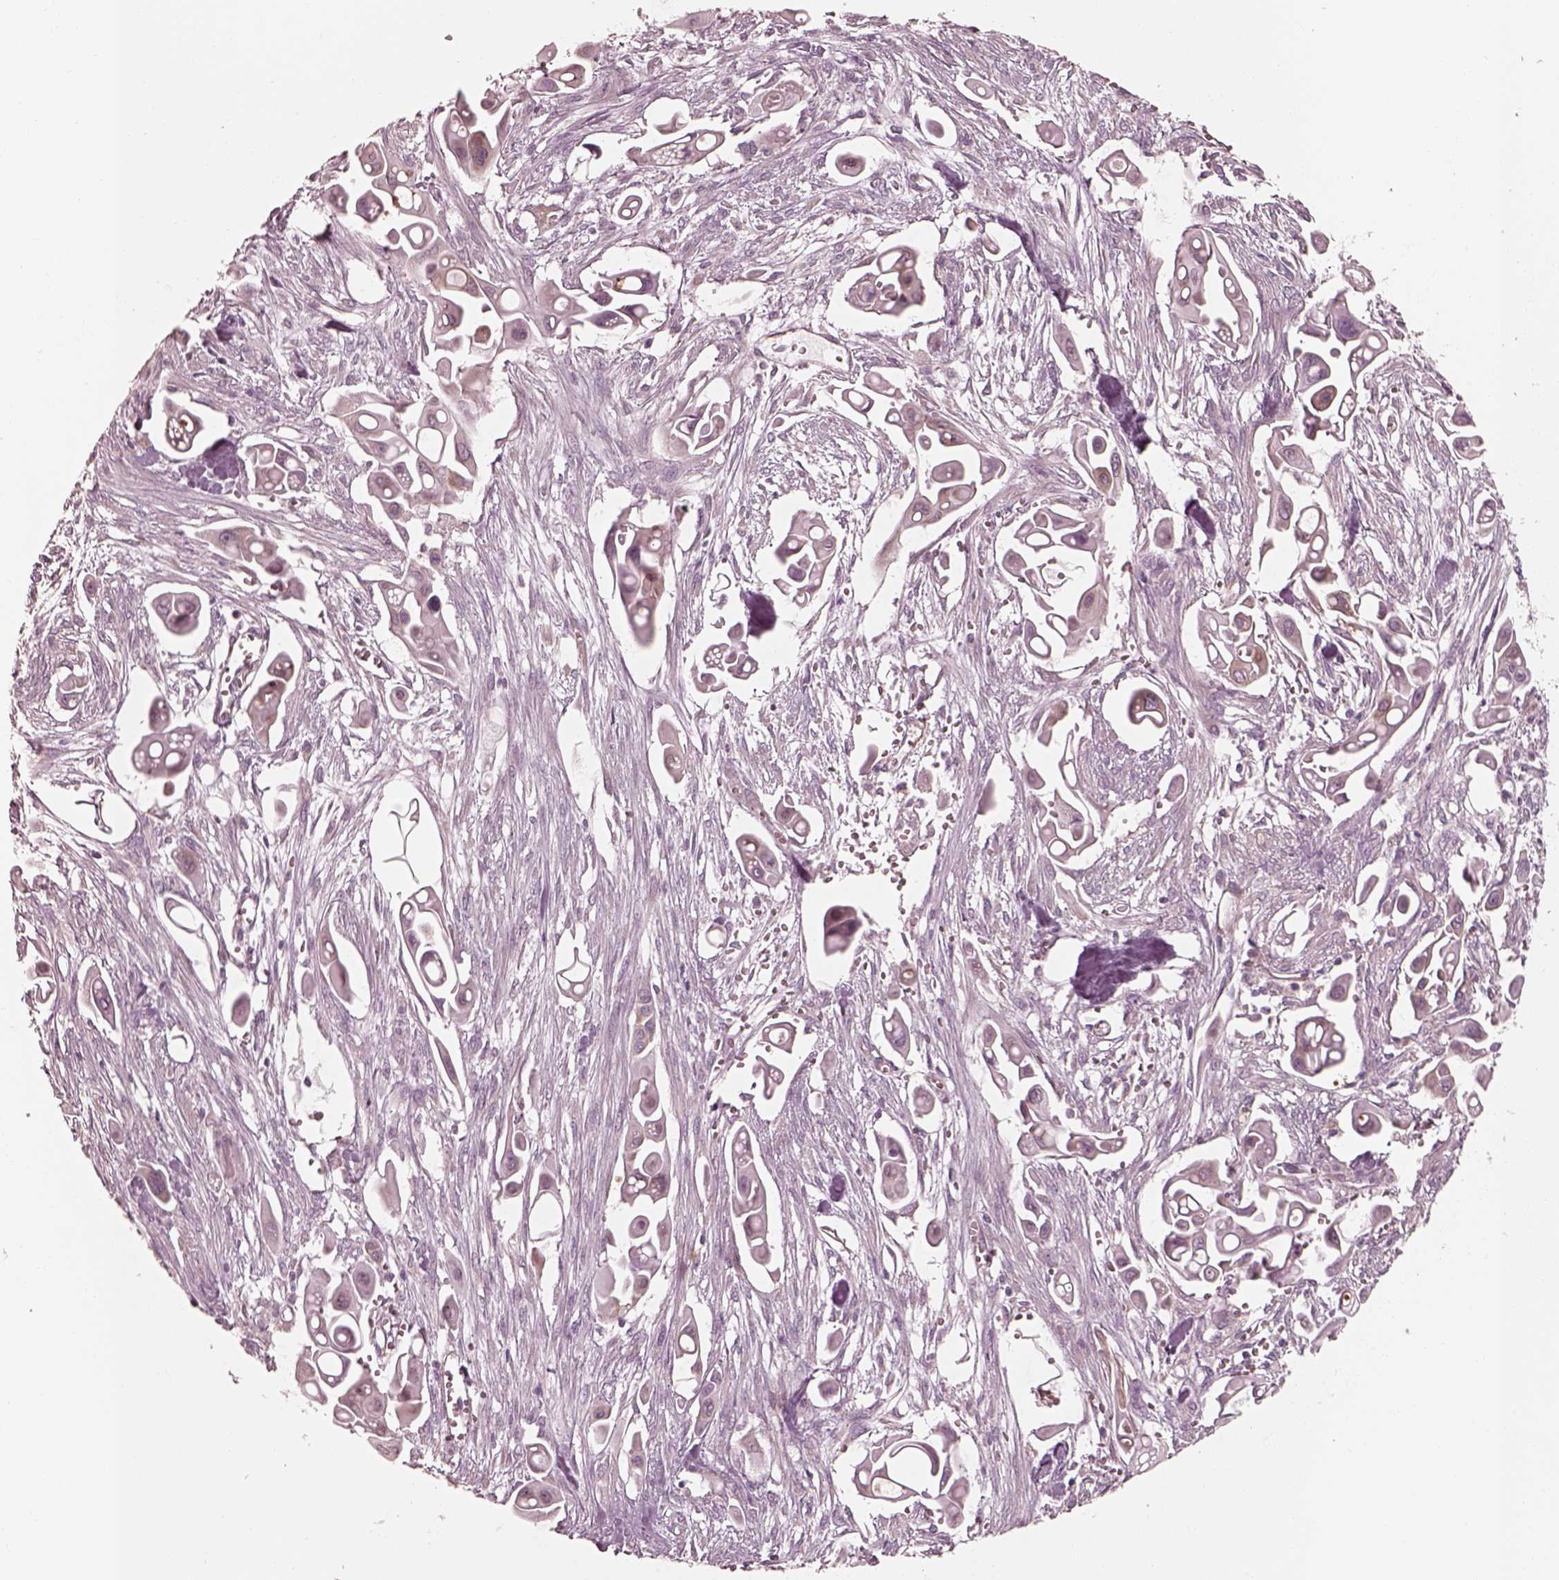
{"staining": {"intensity": "negative", "quantity": "none", "location": "none"}, "tissue": "pancreatic cancer", "cell_type": "Tumor cells", "image_type": "cancer", "snomed": [{"axis": "morphology", "description": "Adenocarcinoma, NOS"}, {"axis": "topography", "description": "Pancreas"}], "caption": "IHC of human pancreatic cancer demonstrates no positivity in tumor cells.", "gene": "RAB3C", "patient": {"sex": "male", "age": 50}}